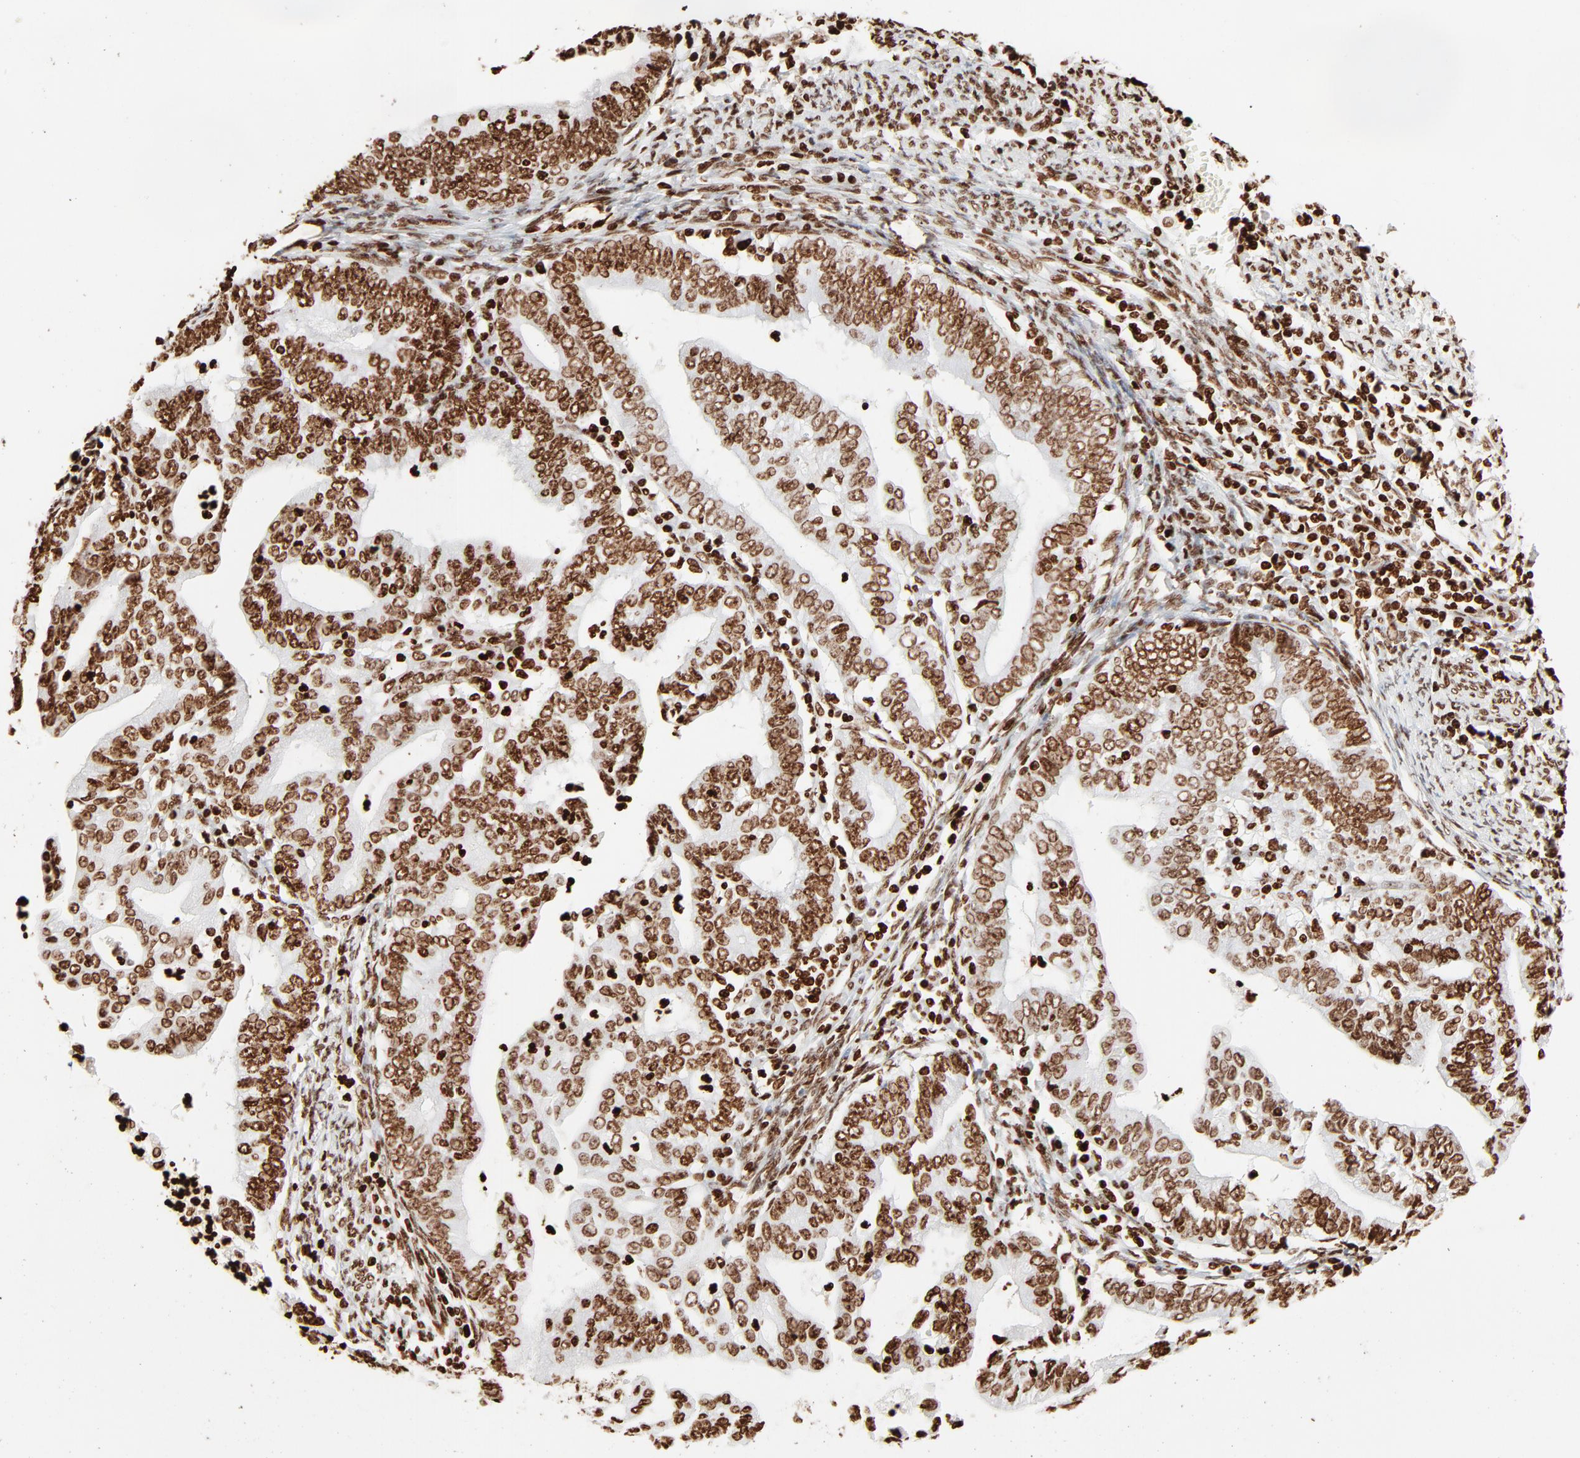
{"staining": {"intensity": "moderate", "quantity": ">75%", "location": "nuclear"}, "tissue": "endometrial cancer", "cell_type": "Tumor cells", "image_type": "cancer", "snomed": [{"axis": "morphology", "description": "Adenocarcinoma, NOS"}, {"axis": "topography", "description": "Endometrium"}], "caption": "About >75% of tumor cells in human endometrial cancer (adenocarcinoma) exhibit moderate nuclear protein expression as visualized by brown immunohistochemical staining.", "gene": "HMGB2", "patient": {"sex": "female", "age": 66}}